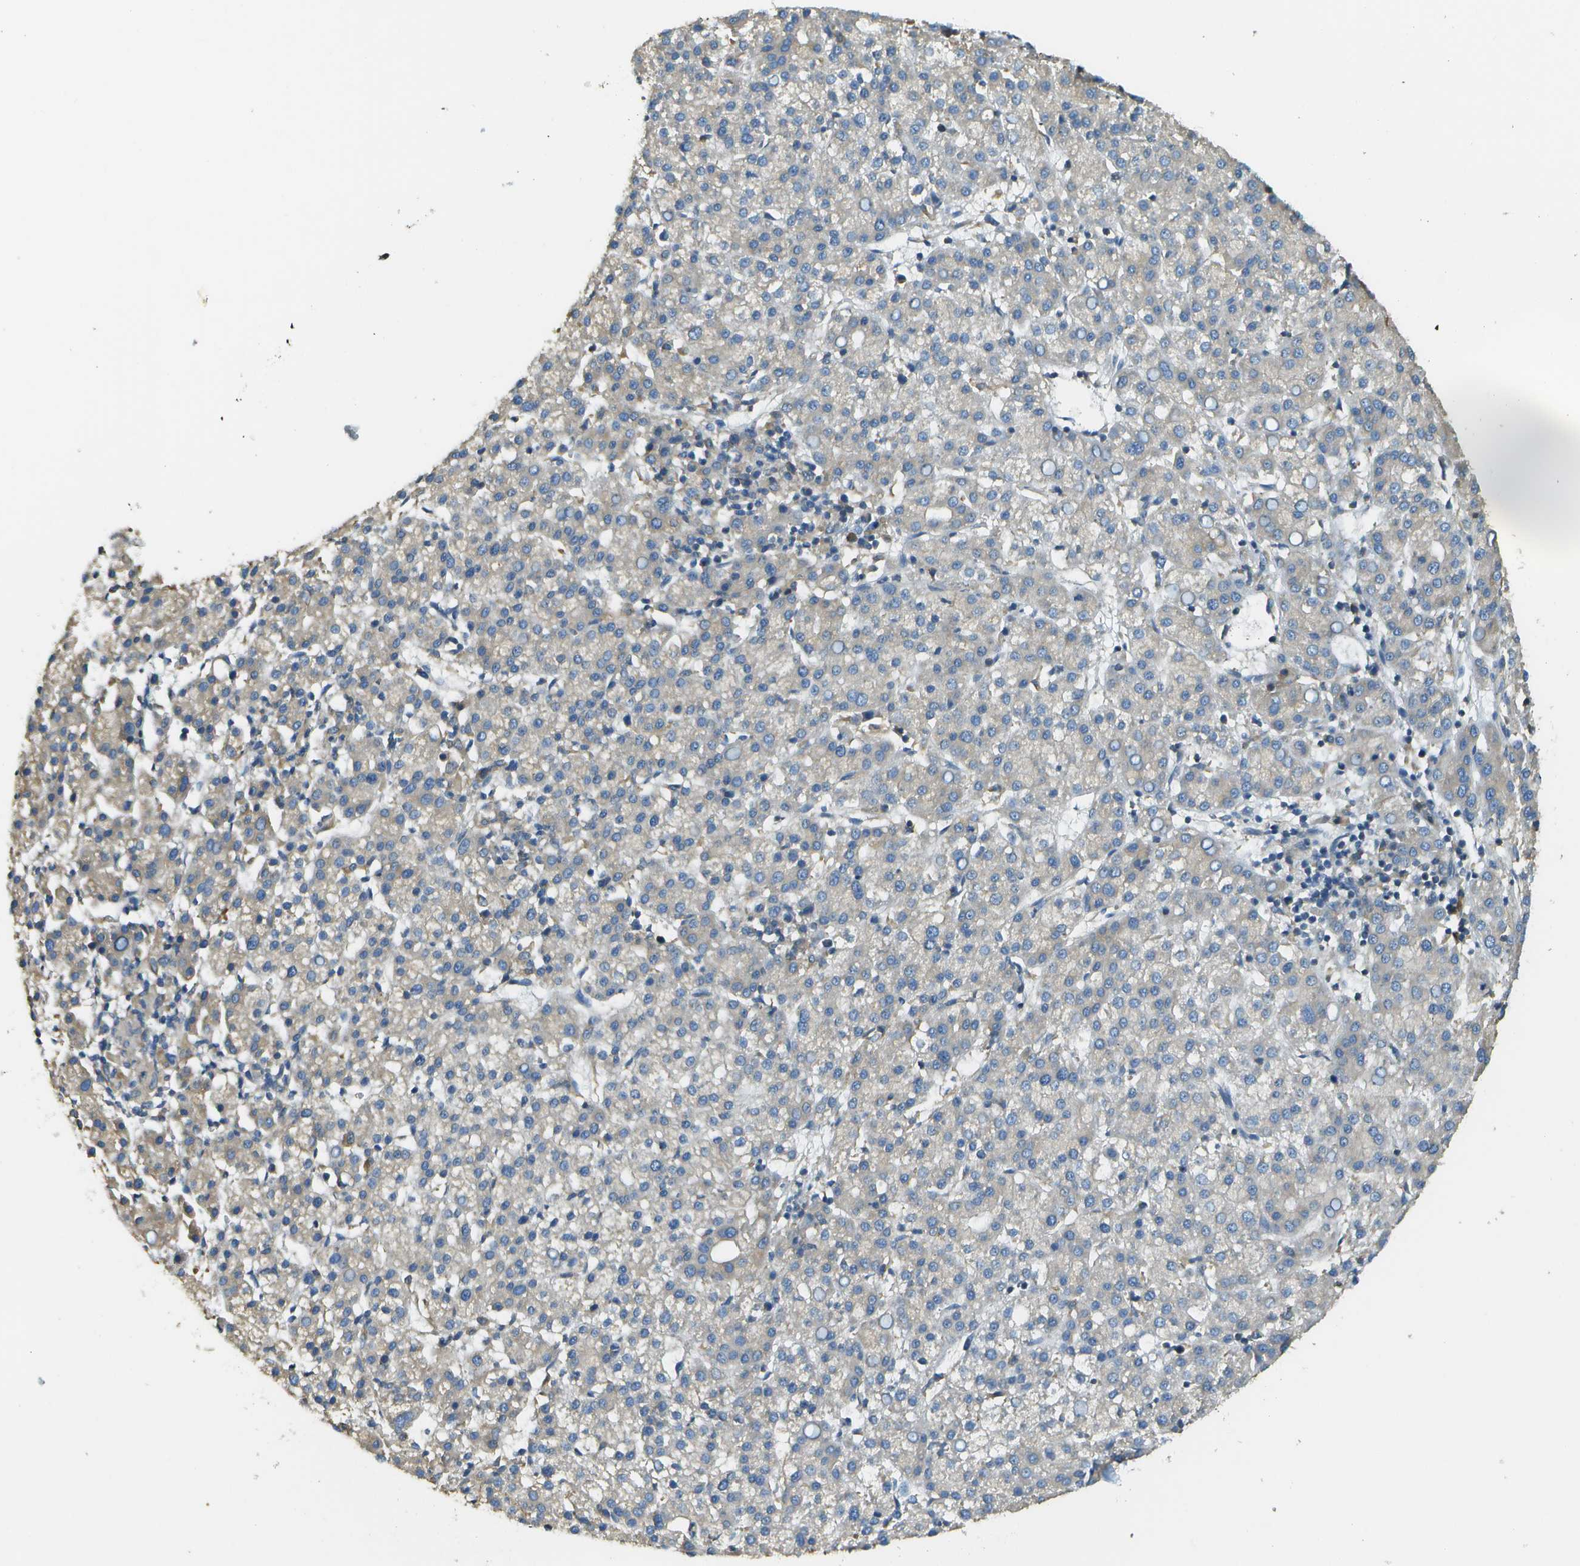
{"staining": {"intensity": "negative", "quantity": "none", "location": "none"}, "tissue": "liver cancer", "cell_type": "Tumor cells", "image_type": "cancer", "snomed": [{"axis": "morphology", "description": "Carcinoma, Hepatocellular, NOS"}, {"axis": "topography", "description": "Liver"}], "caption": "Image shows no protein positivity in tumor cells of liver hepatocellular carcinoma tissue. The staining is performed using DAB (3,3'-diaminobenzidine) brown chromogen with nuclei counter-stained in using hematoxylin.", "gene": "DNAJB11", "patient": {"sex": "female", "age": 58}}